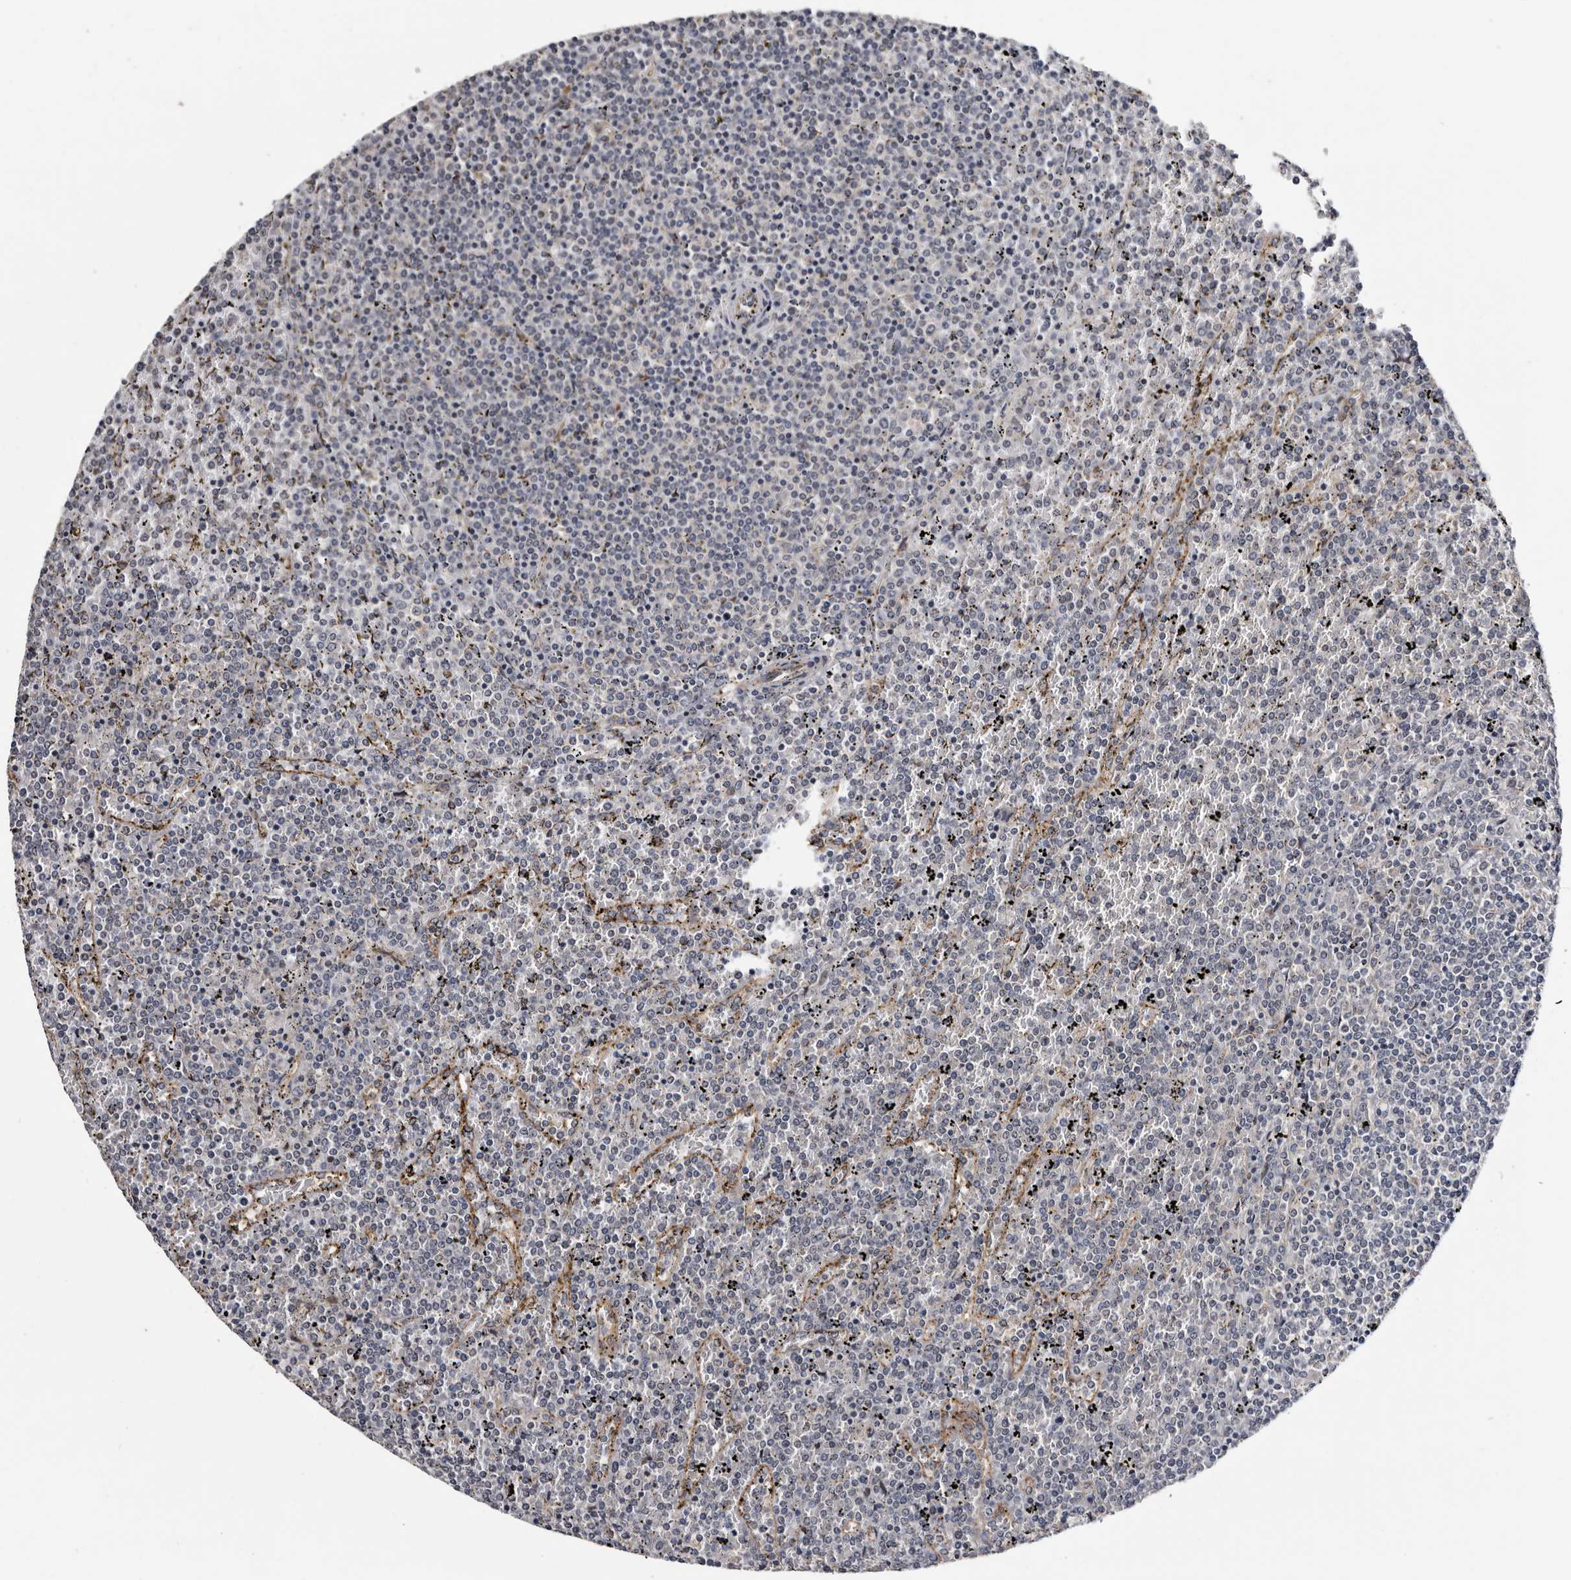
{"staining": {"intensity": "negative", "quantity": "none", "location": "none"}, "tissue": "lymphoma", "cell_type": "Tumor cells", "image_type": "cancer", "snomed": [{"axis": "morphology", "description": "Malignant lymphoma, non-Hodgkin's type, Low grade"}, {"axis": "topography", "description": "Spleen"}], "caption": "This histopathology image is of lymphoma stained with IHC to label a protein in brown with the nuclei are counter-stained blue. There is no positivity in tumor cells.", "gene": "ARMCX2", "patient": {"sex": "female", "age": 19}}